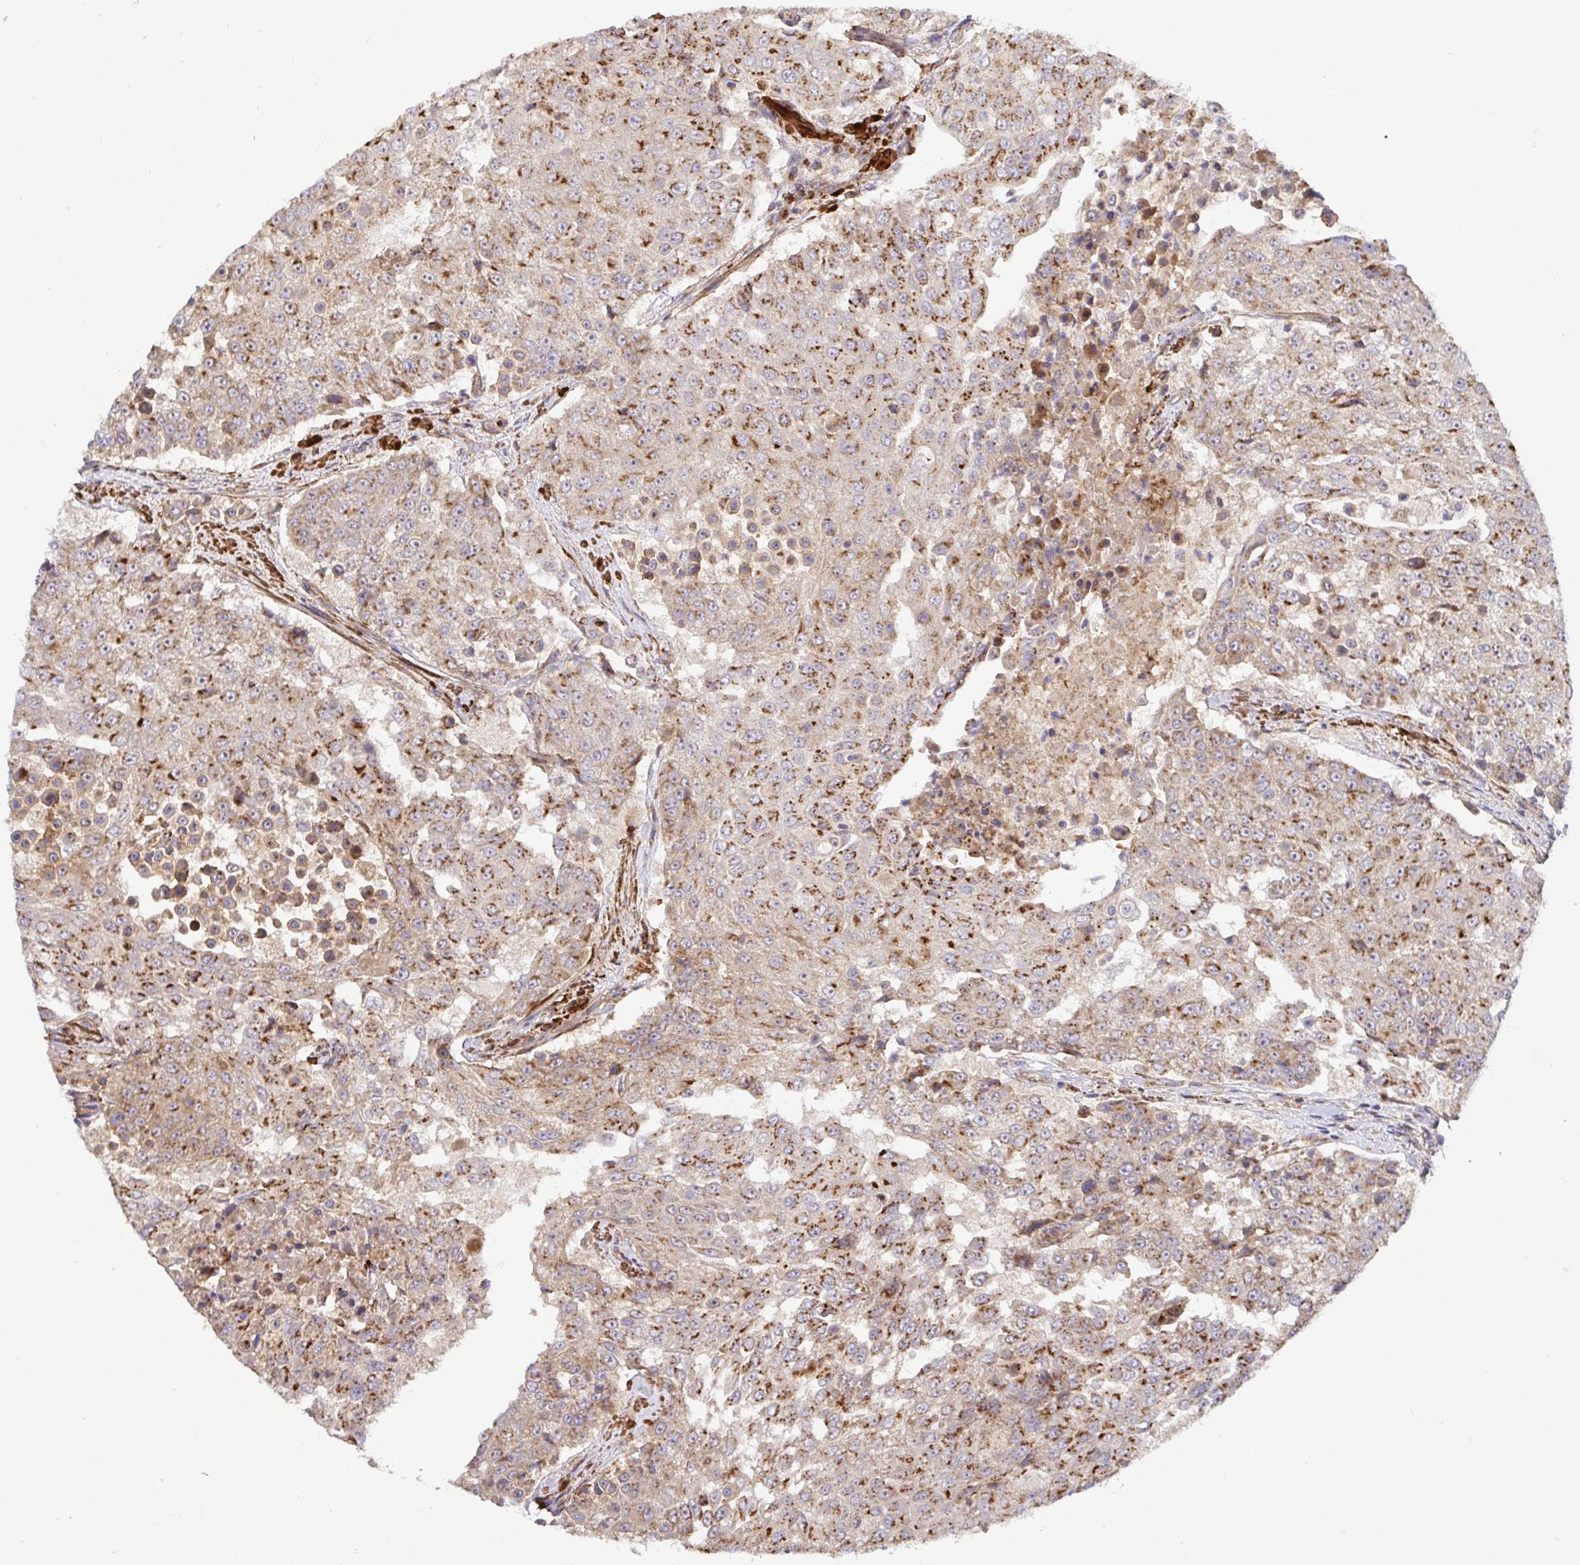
{"staining": {"intensity": "moderate", "quantity": "25%-75%", "location": "cytoplasmic/membranous"}, "tissue": "urothelial cancer", "cell_type": "Tumor cells", "image_type": "cancer", "snomed": [{"axis": "morphology", "description": "Urothelial carcinoma, High grade"}, {"axis": "topography", "description": "Urinary bladder"}], "caption": "There is medium levels of moderate cytoplasmic/membranous staining in tumor cells of urothelial carcinoma (high-grade), as demonstrated by immunohistochemical staining (brown color).", "gene": "TM9SF4", "patient": {"sex": "female", "age": 63}}